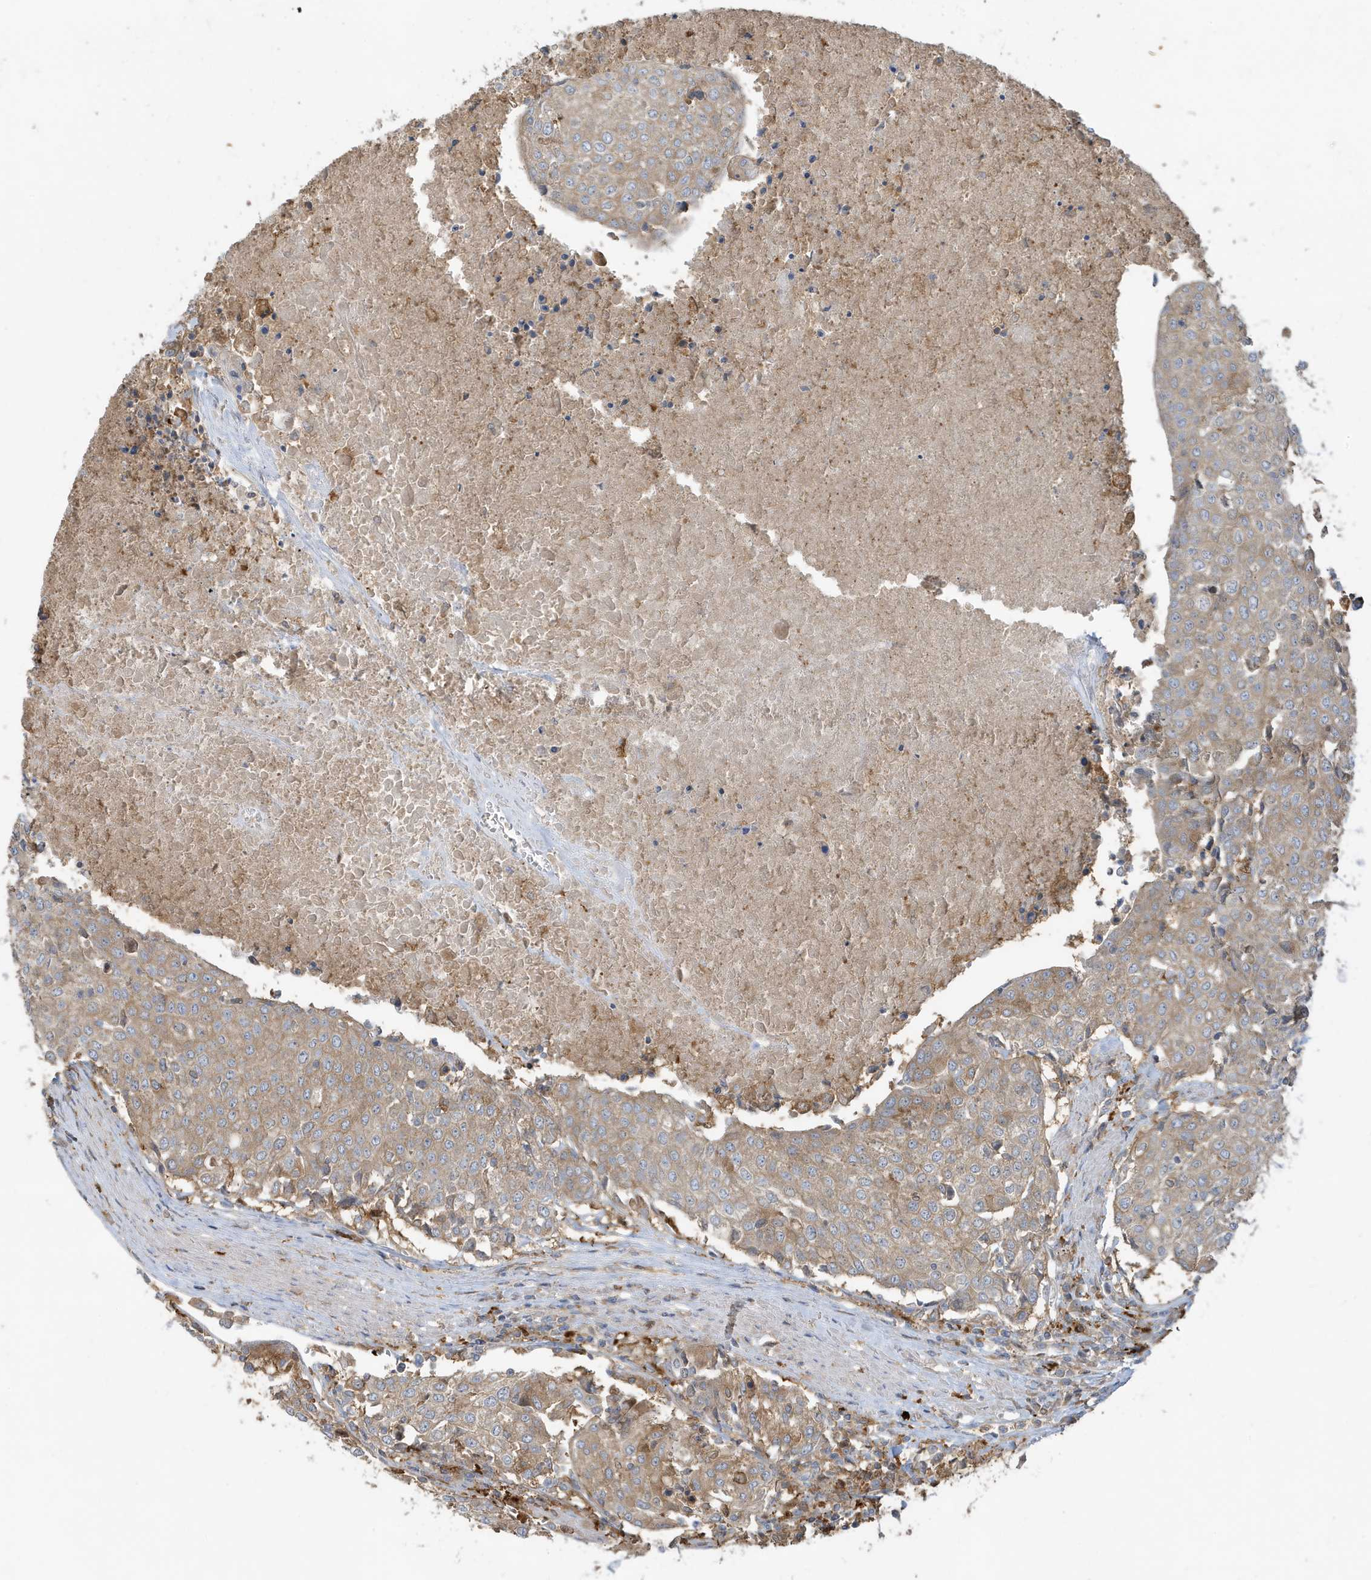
{"staining": {"intensity": "weak", "quantity": "25%-75%", "location": "cytoplasmic/membranous"}, "tissue": "urothelial cancer", "cell_type": "Tumor cells", "image_type": "cancer", "snomed": [{"axis": "morphology", "description": "Urothelial carcinoma, High grade"}, {"axis": "topography", "description": "Urinary bladder"}], "caption": "The histopathology image displays immunohistochemical staining of urothelial cancer. There is weak cytoplasmic/membranous positivity is seen in about 25%-75% of tumor cells. (DAB IHC with brightfield microscopy, high magnification).", "gene": "ABTB1", "patient": {"sex": "female", "age": 85}}